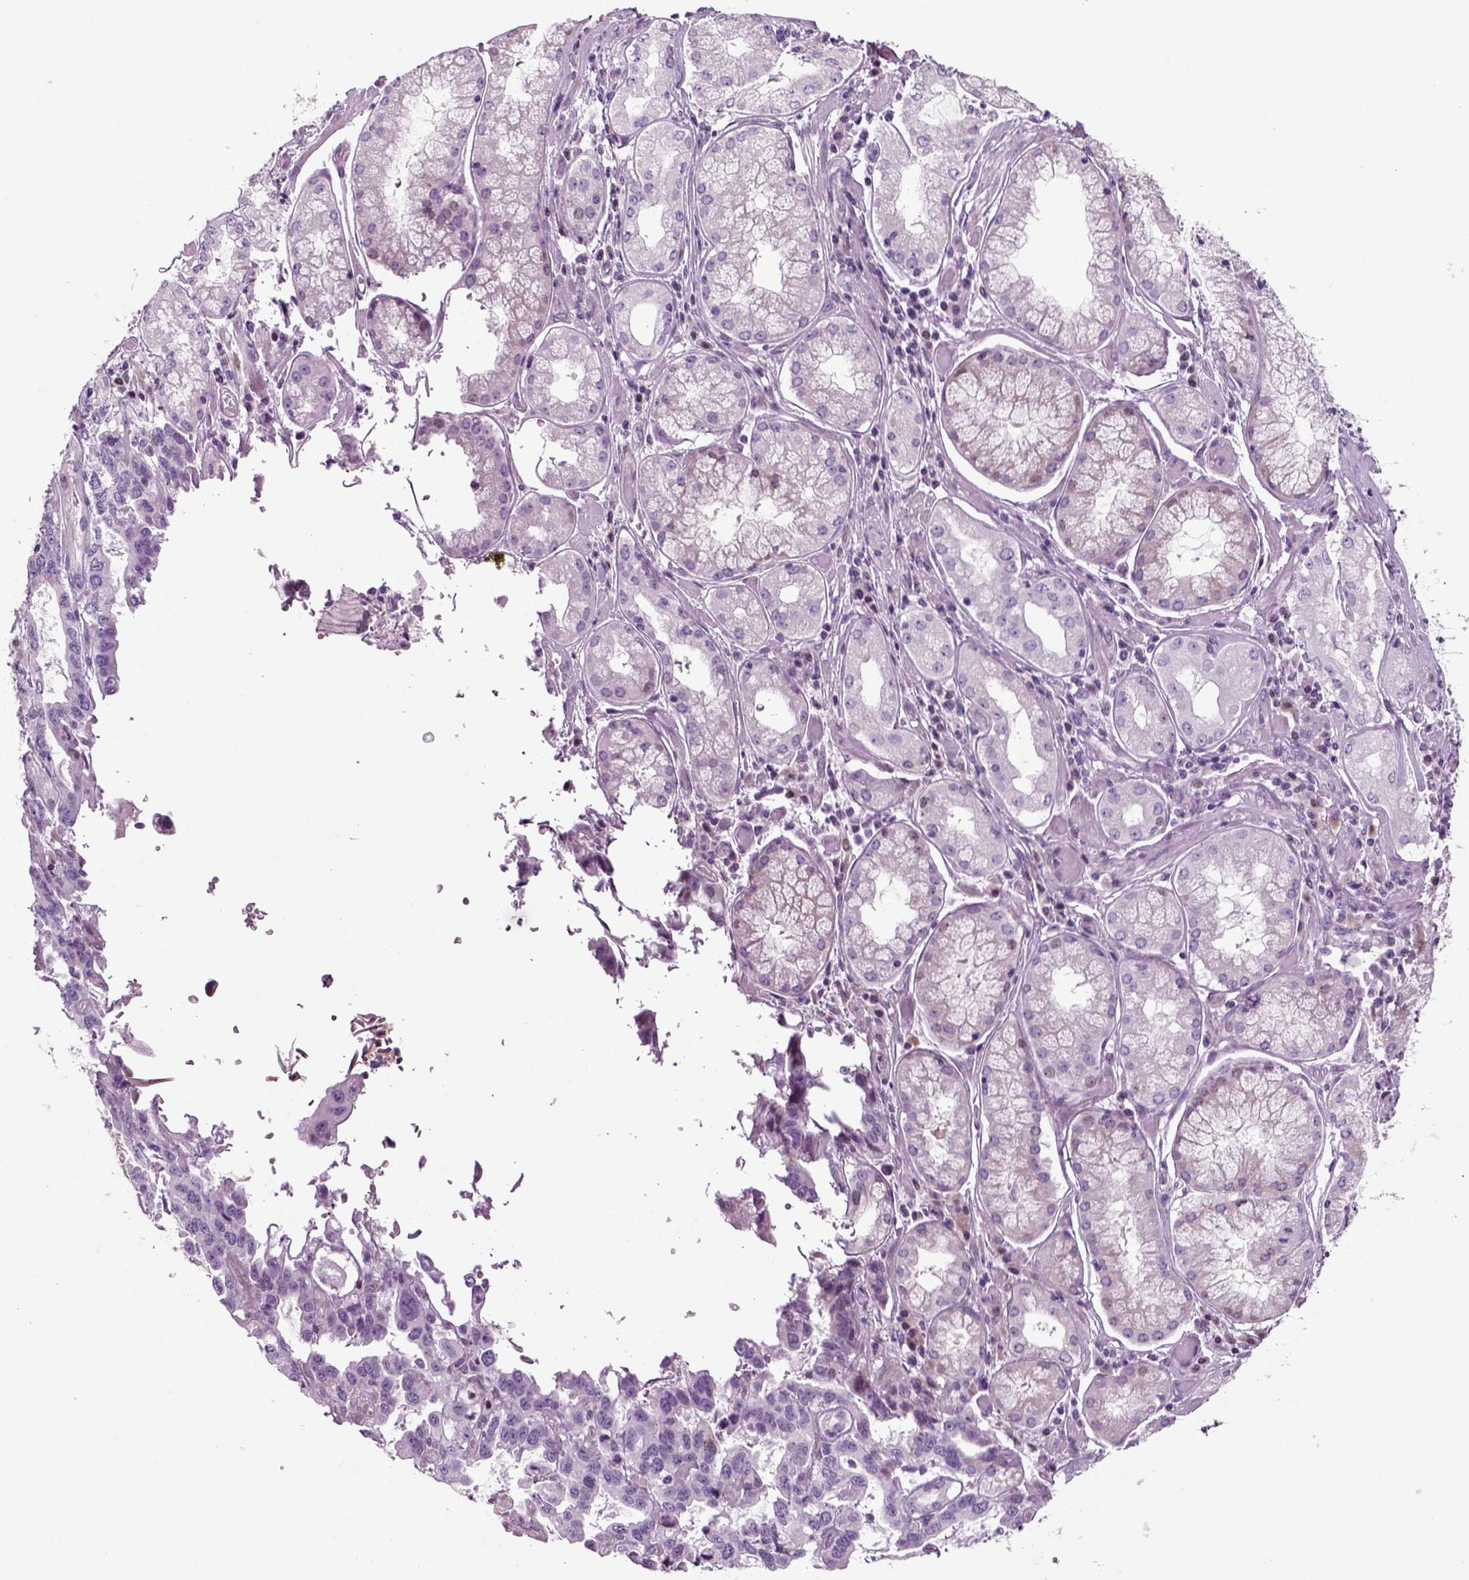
{"staining": {"intensity": "negative", "quantity": "none", "location": "none"}, "tissue": "stomach cancer", "cell_type": "Tumor cells", "image_type": "cancer", "snomed": [{"axis": "morphology", "description": "Adenocarcinoma, NOS"}, {"axis": "topography", "description": "Stomach, lower"}], "caption": "The immunohistochemistry histopathology image has no significant positivity in tumor cells of stomach cancer (adenocarcinoma) tissue.", "gene": "ARID3A", "patient": {"sex": "female", "age": 76}}